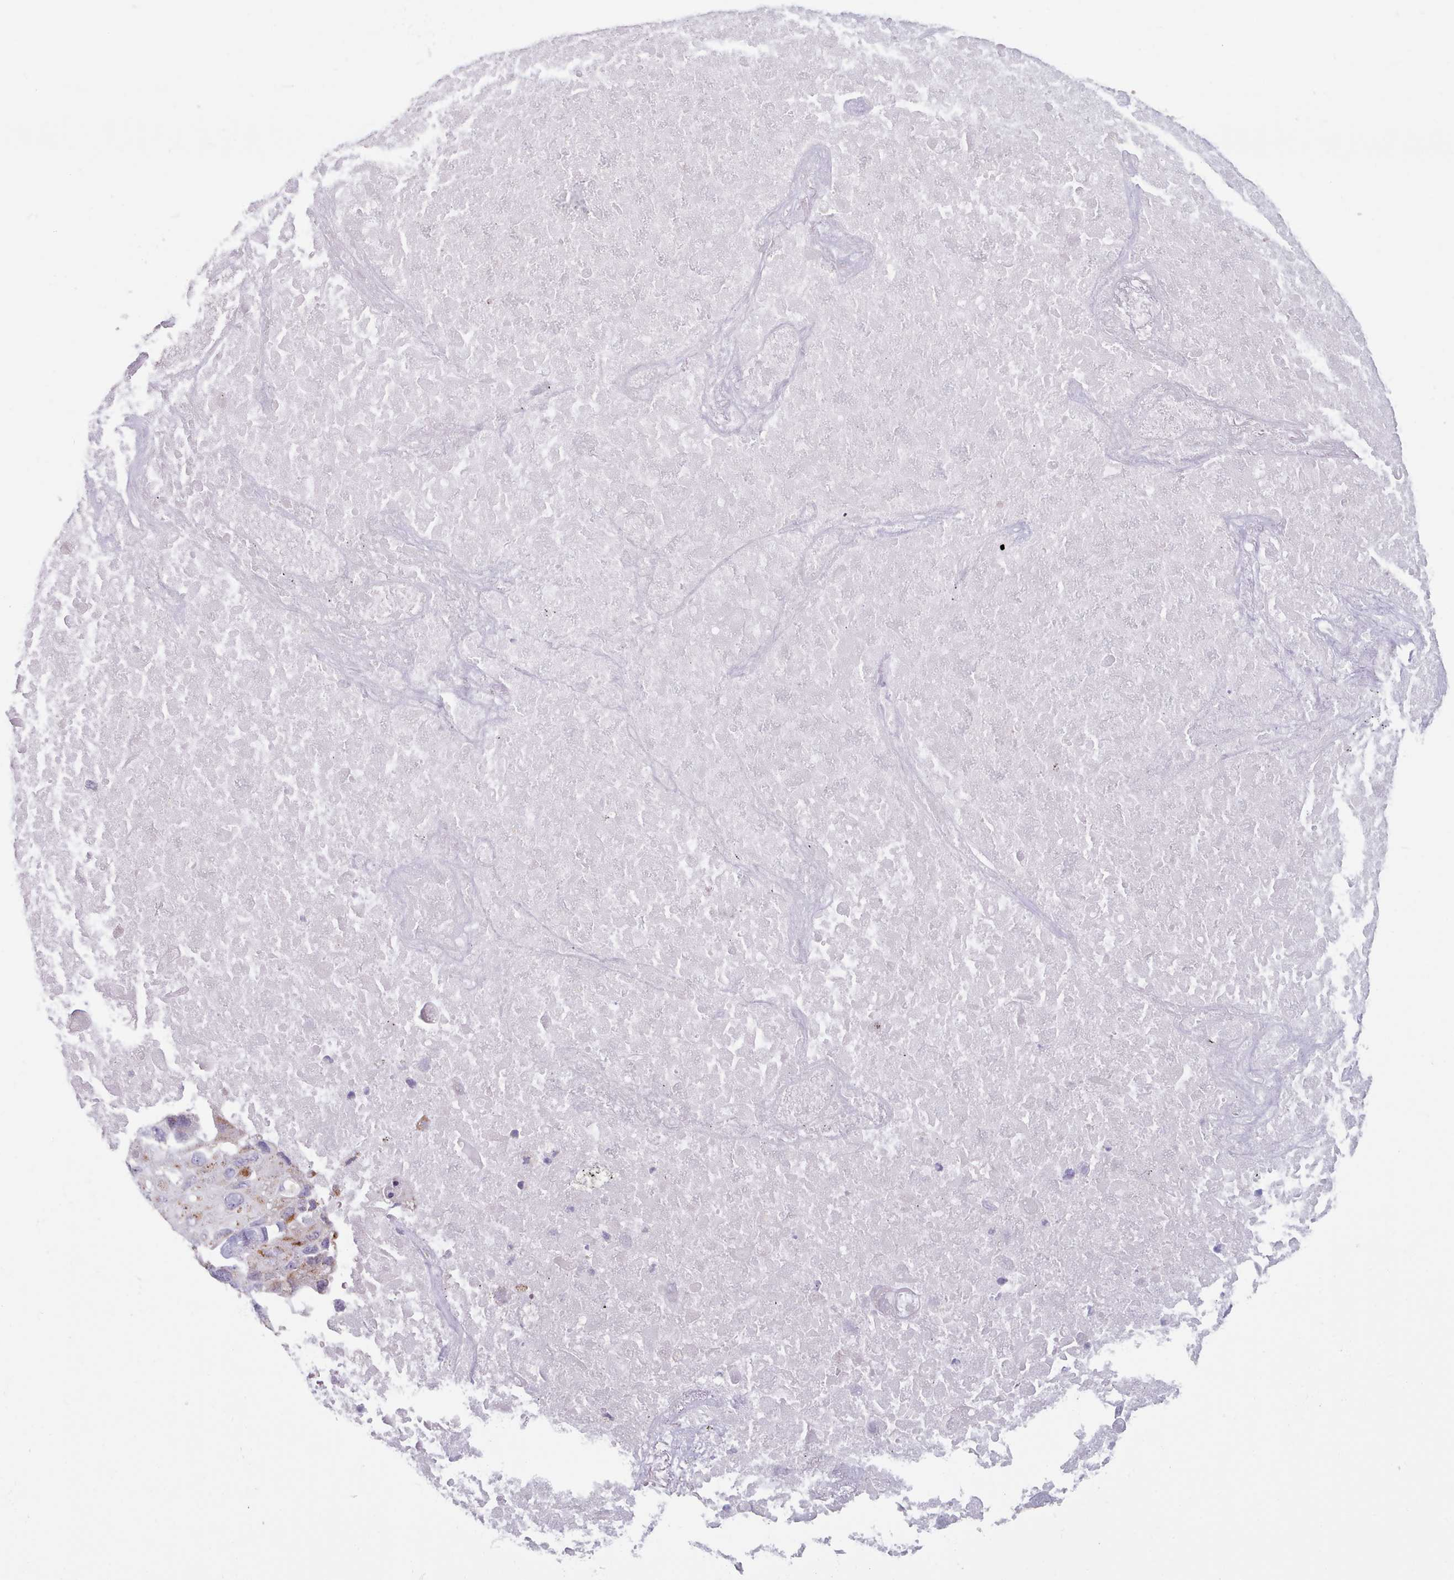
{"staining": {"intensity": "moderate", "quantity": "<25%", "location": "cytoplasmic/membranous"}, "tissue": "lung cancer", "cell_type": "Tumor cells", "image_type": "cancer", "snomed": [{"axis": "morphology", "description": "Squamous cell carcinoma, NOS"}, {"axis": "topography", "description": "Lung"}], "caption": "Immunohistochemical staining of human lung squamous cell carcinoma exhibits moderate cytoplasmic/membranous protein staining in approximately <25% of tumor cells.", "gene": "FAM170B", "patient": {"sex": "female", "age": 73}}